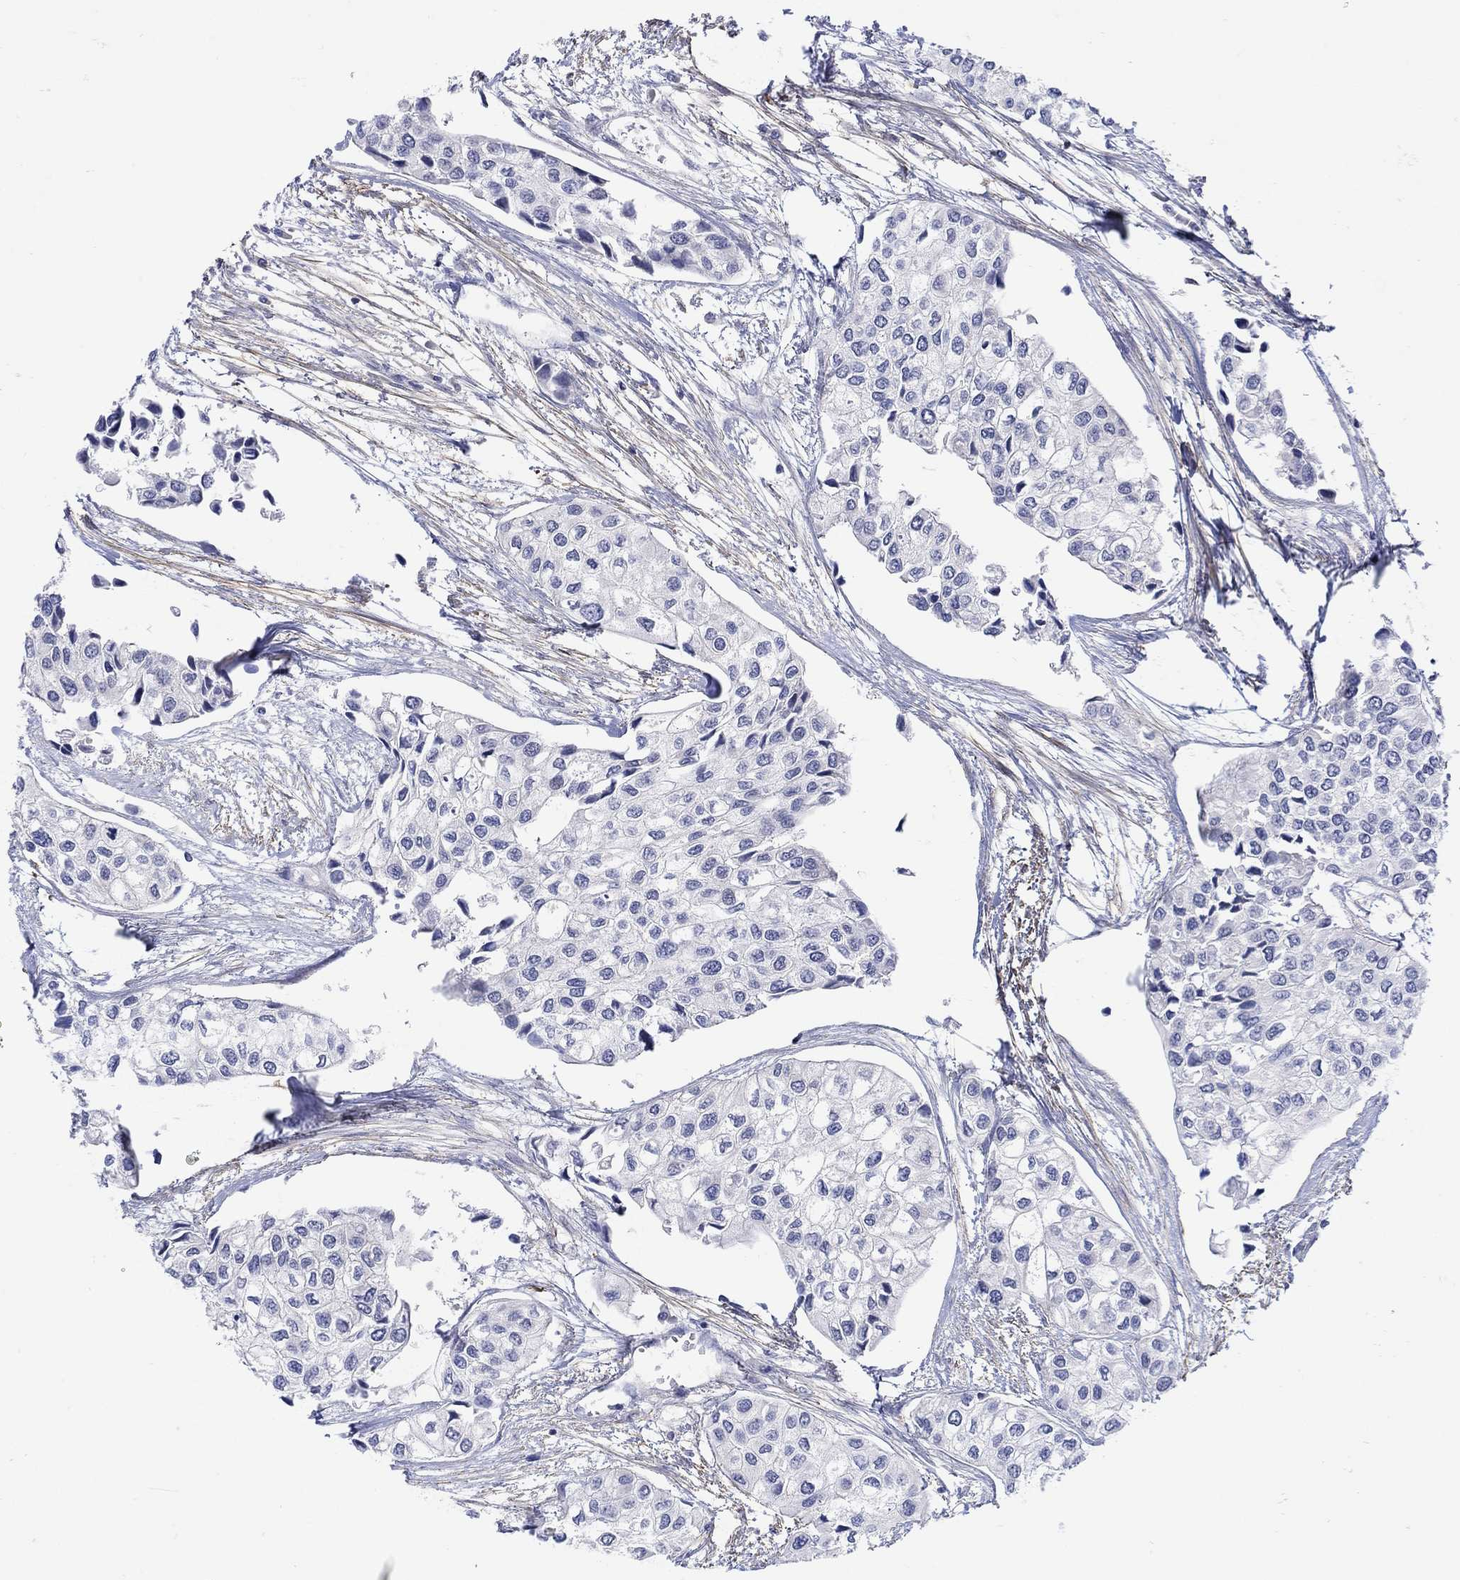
{"staining": {"intensity": "negative", "quantity": "none", "location": "none"}, "tissue": "urothelial cancer", "cell_type": "Tumor cells", "image_type": "cancer", "snomed": [{"axis": "morphology", "description": "Urothelial carcinoma, High grade"}, {"axis": "topography", "description": "Urinary bladder"}], "caption": "Micrograph shows no protein positivity in tumor cells of urothelial carcinoma (high-grade) tissue.", "gene": "SCN7A", "patient": {"sex": "male", "age": 73}}